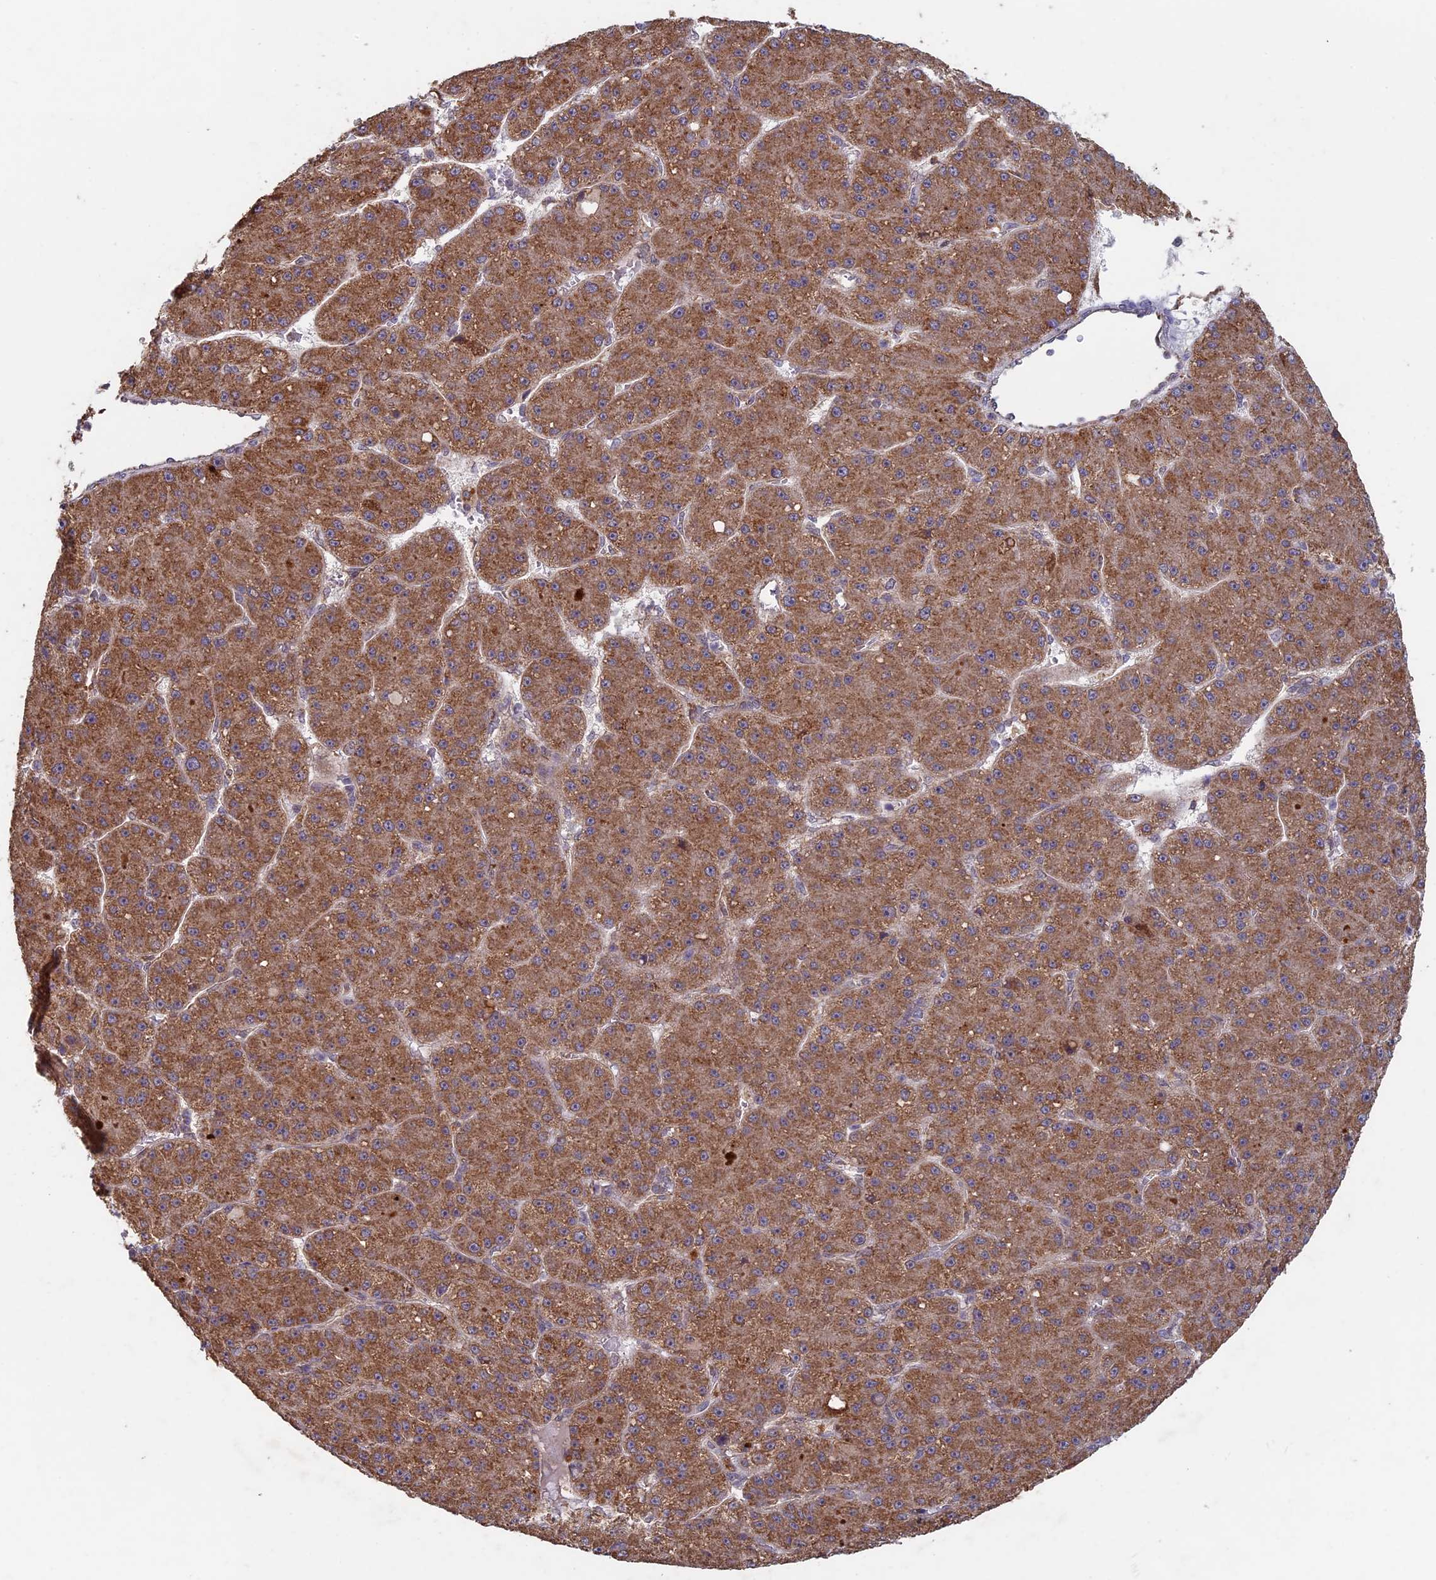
{"staining": {"intensity": "moderate", "quantity": ">75%", "location": "cytoplasmic/membranous"}, "tissue": "liver cancer", "cell_type": "Tumor cells", "image_type": "cancer", "snomed": [{"axis": "morphology", "description": "Carcinoma, Hepatocellular, NOS"}, {"axis": "topography", "description": "Liver"}], "caption": "Immunohistochemistry micrograph of neoplastic tissue: hepatocellular carcinoma (liver) stained using IHC shows medium levels of moderate protein expression localized specifically in the cytoplasmic/membranous of tumor cells, appearing as a cytoplasmic/membranous brown color.", "gene": "RCCD1", "patient": {"sex": "male", "age": 67}}